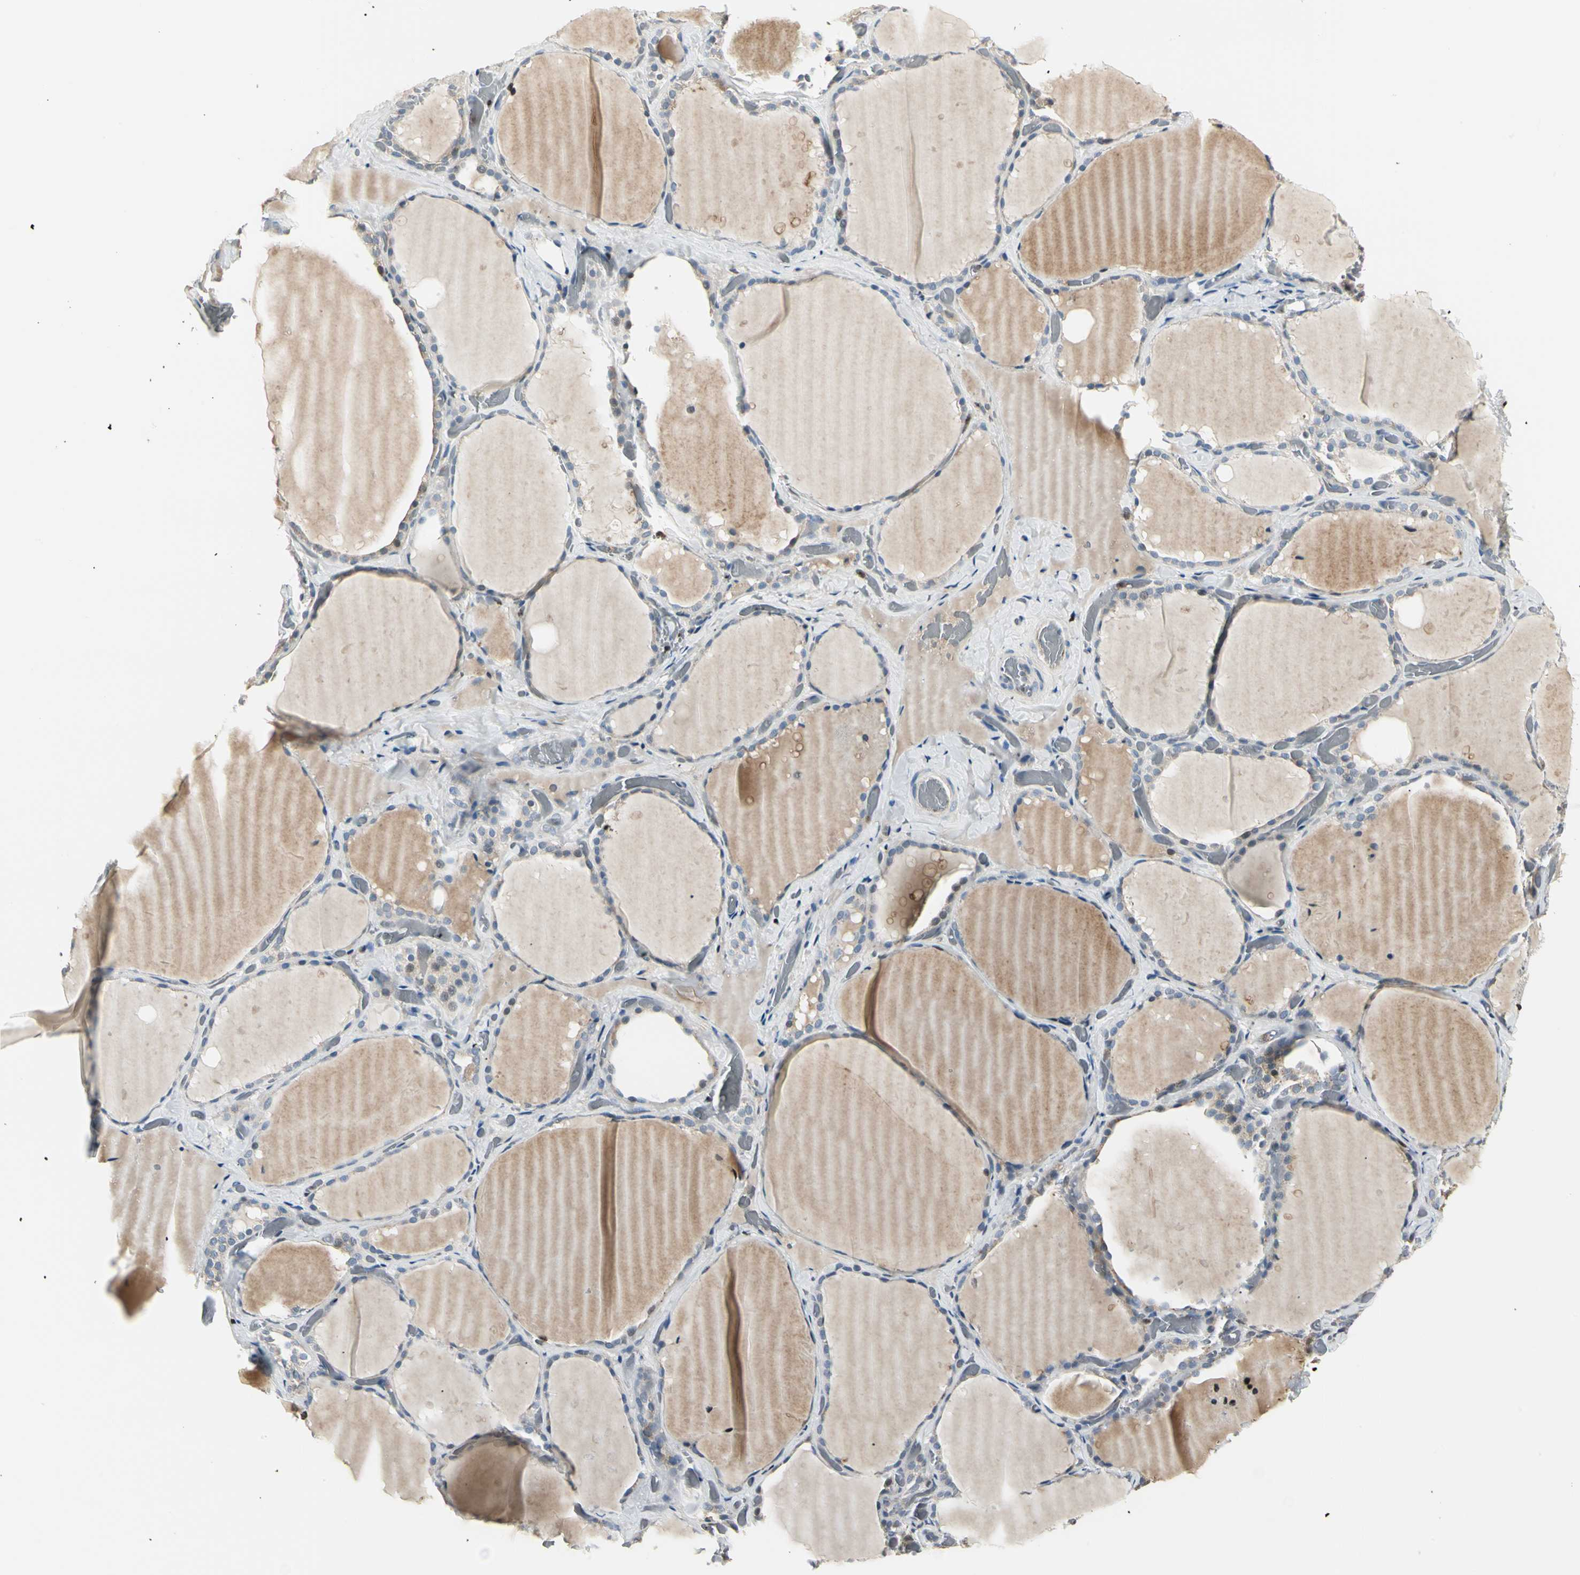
{"staining": {"intensity": "moderate", "quantity": "<25%", "location": "cytoplasmic/membranous"}, "tissue": "thyroid gland", "cell_type": "Glandular cells", "image_type": "normal", "snomed": [{"axis": "morphology", "description": "Normal tissue, NOS"}, {"axis": "topography", "description": "Thyroid gland"}], "caption": "Glandular cells demonstrate moderate cytoplasmic/membranous positivity in approximately <25% of cells in unremarkable thyroid gland. (DAB (3,3'-diaminobenzidine) = brown stain, brightfield microscopy at high magnification).", "gene": "IP6K2", "patient": {"sex": "female", "age": 22}}